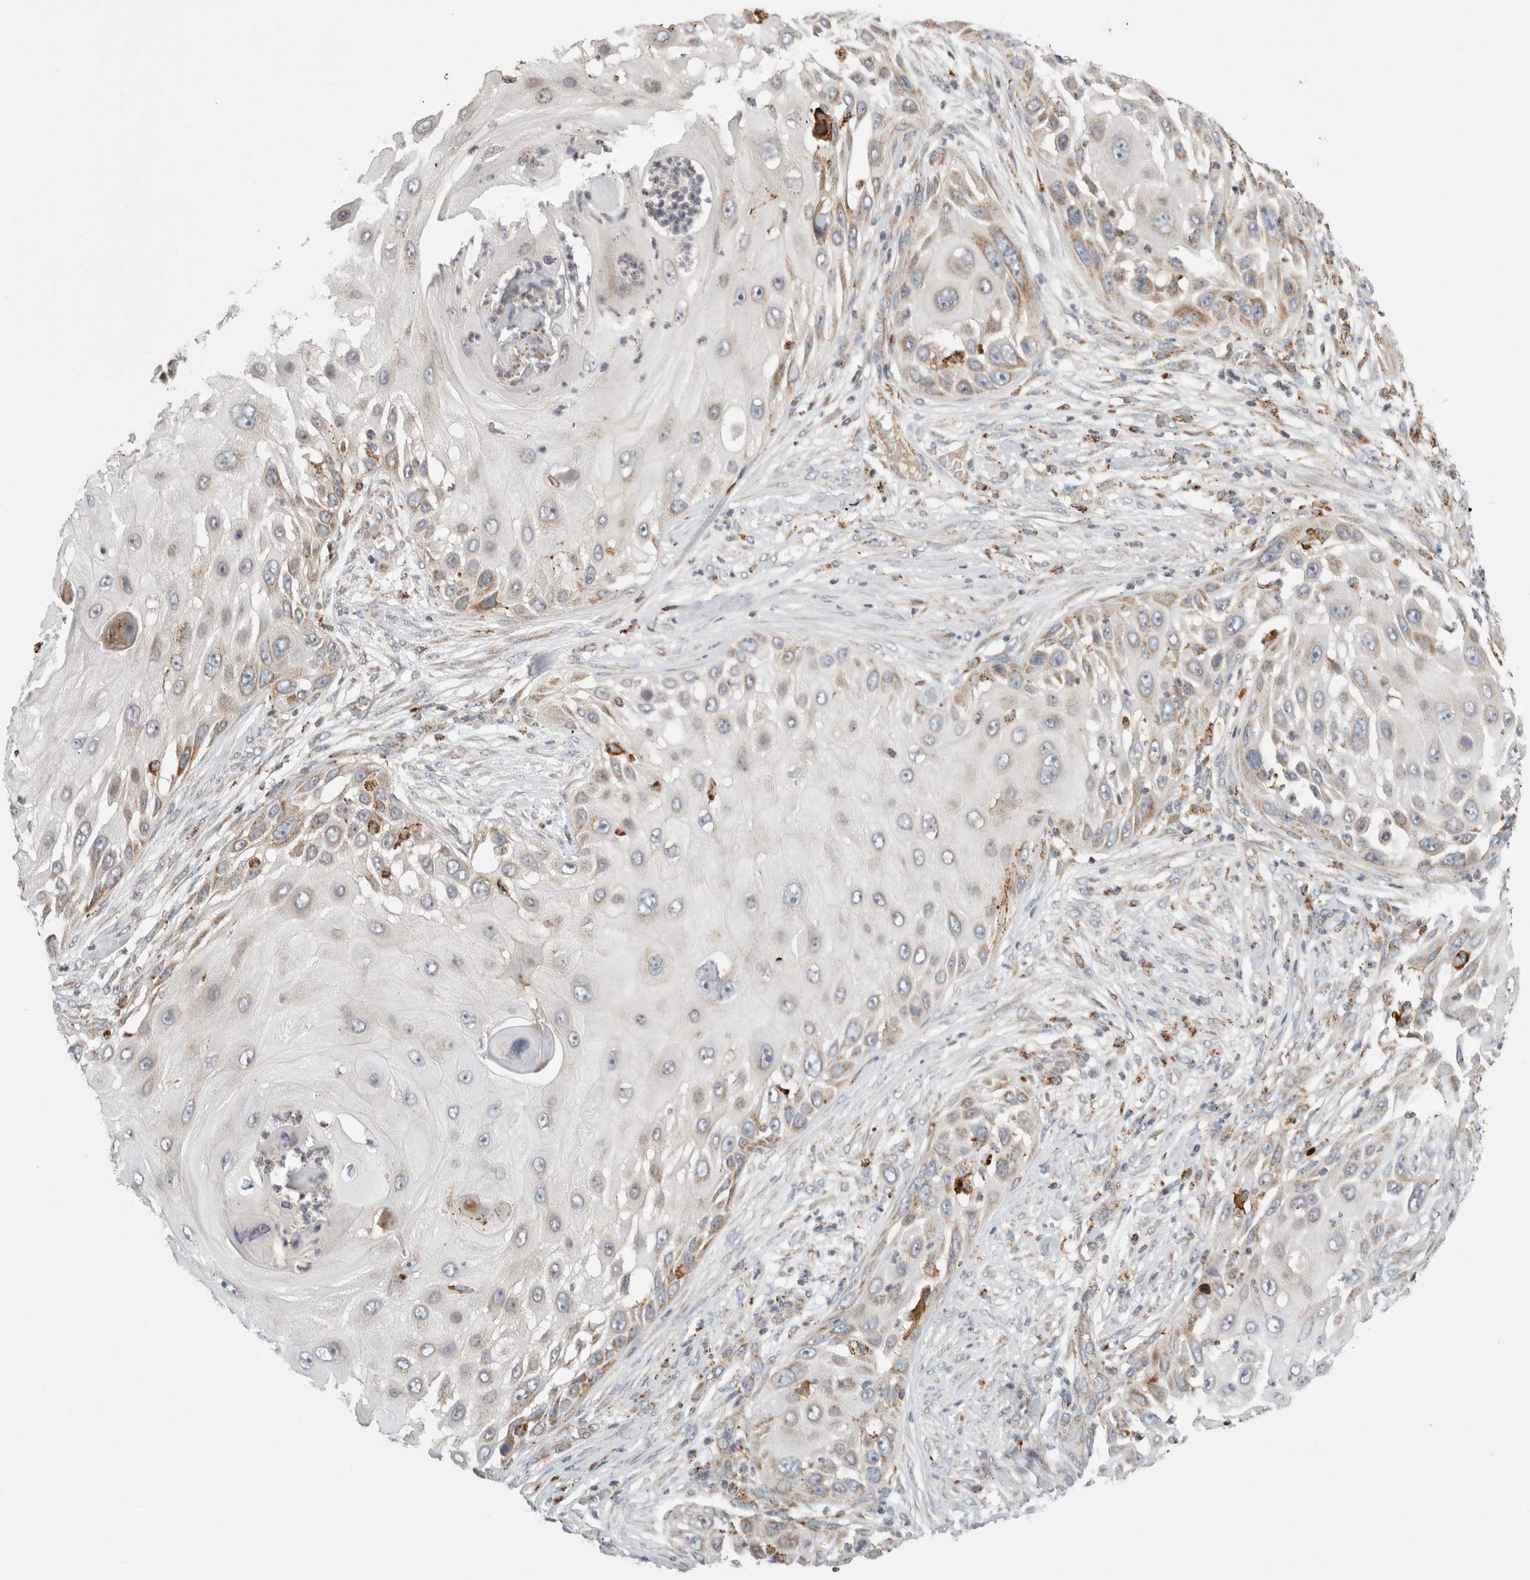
{"staining": {"intensity": "weak", "quantity": "25%-75%", "location": "cytoplasmic/membranous"}, "tissue": "skin cancer", "cell_type": "Tumor cells", "image_type": "cancer", "snomed": [{"axis": "morphology", "description": "Squamous cell carcinoma, NOS"}, {"axis": "topography", "description": "Skin"}], "caption": "High-magnification brightfield microscopy of skin cancer (squamous cell carcinoma) stained with DAB (3,3'-diaminobenzidine) (brown) and counterstained with hematoxylin (blue). tumor cells exhibit weak cytoplasmic/membranous positivity is seen in about25%-75% of cells. (Brightfield microscopy of DAB IHC at high magnification).", "gene": "HROB", "patient": {"sex": "female", "age": 44}}